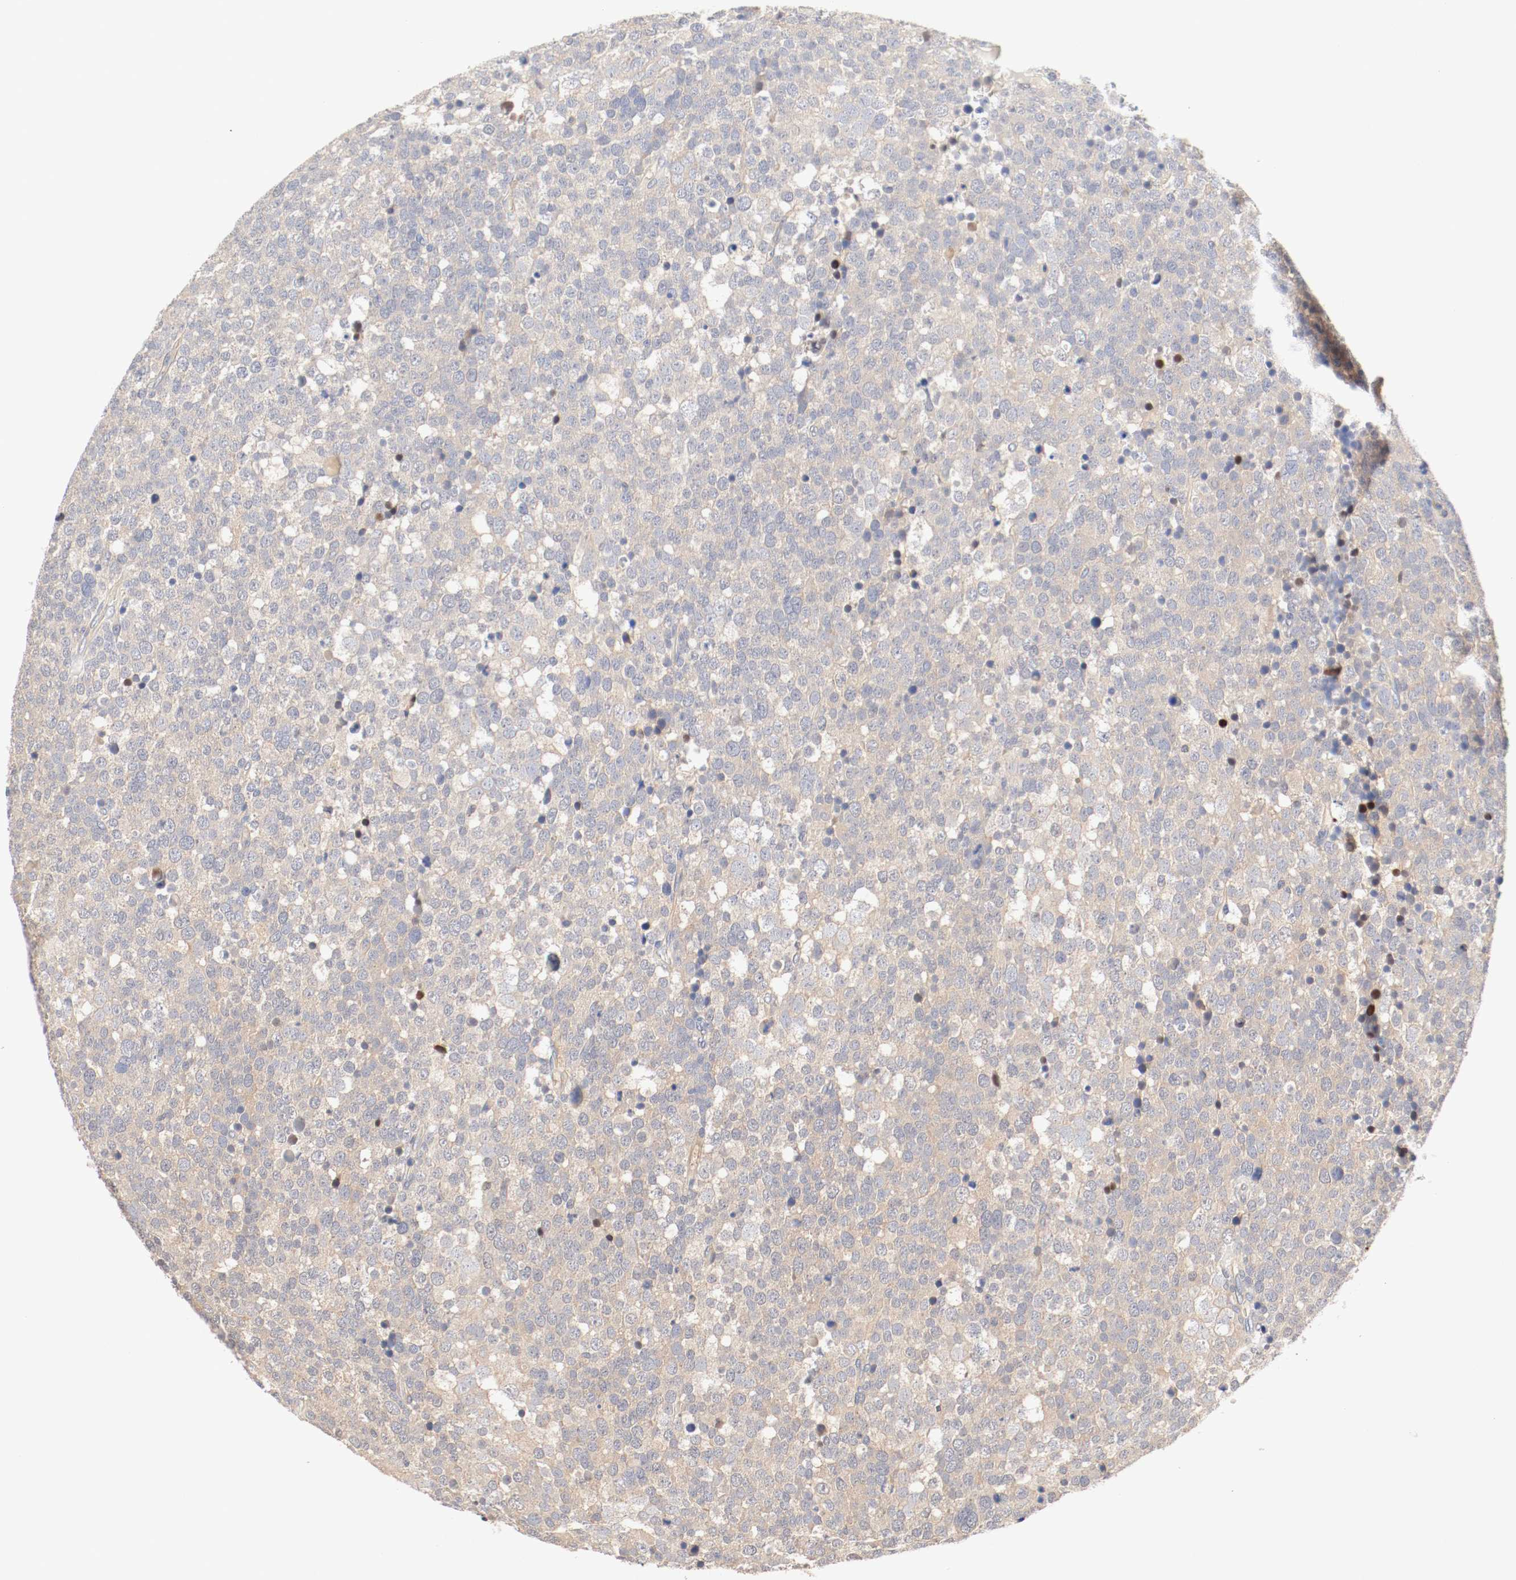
{"staining": {"intensity": "moderate", "quantity": ">75%", "location": "cytoplasmic/membranous"}, "tissue": "testis cancer", "cell_type": "Tumor cells", "image_type": "cancer", "snomed": [{"axis": "morphology", "description": "Seminoma, NOS"}, {"axis": "topography", "description": "Testis"}], "caption": "This is an image of IHC staining of seminoma (testis), which shows moderate staining in the cytoplasmic/membranous of tumor cells.", "gene": "GIT1", "patient": {"sex": "male", "age": 71}}